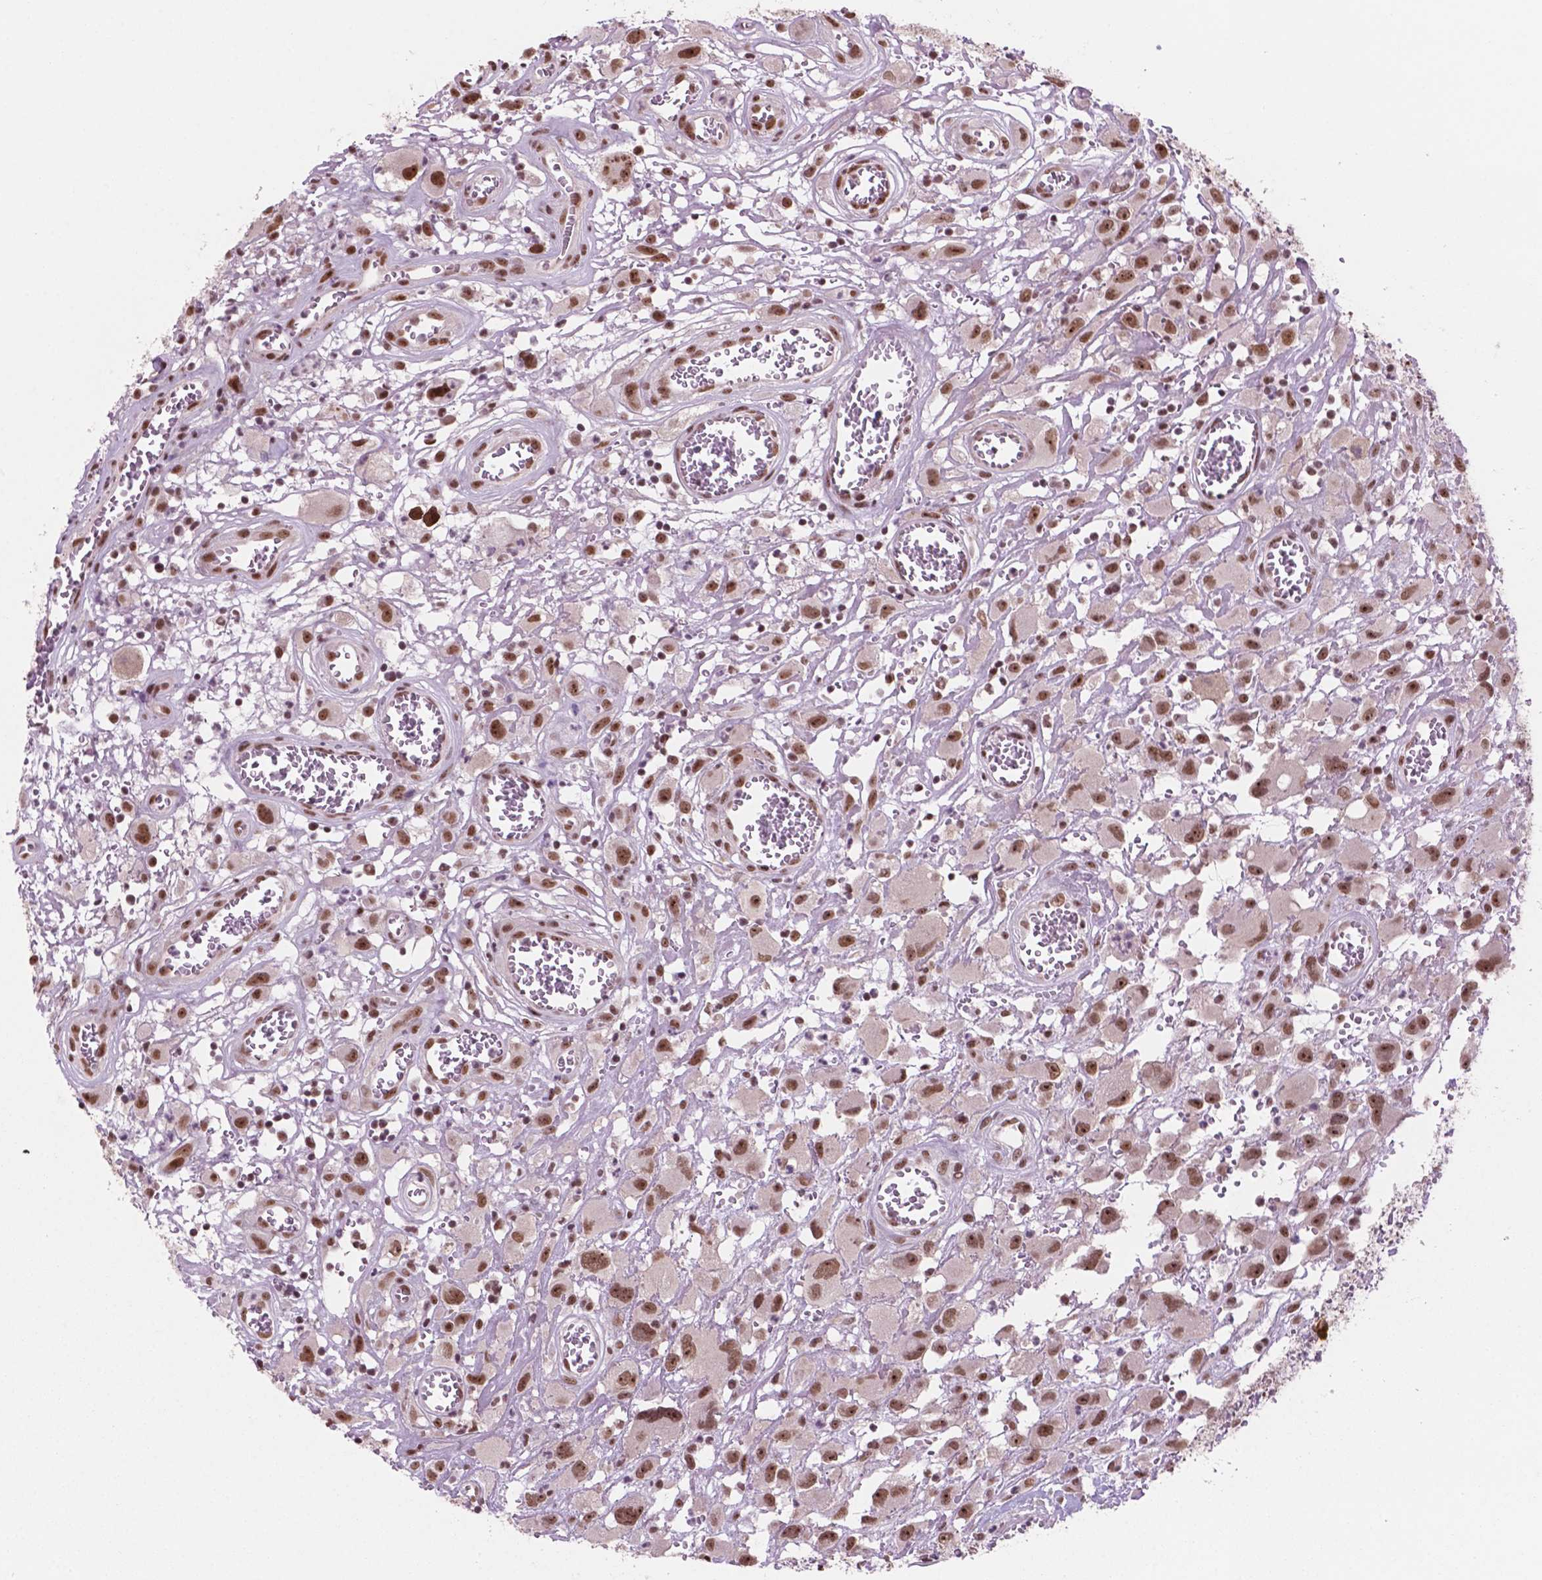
{"staining": {"intensity": "moderate", "quantity": ">75%", "location": "nuclear"}, "tissue": "head and neck cancer", "cell_type": "Tumor cells", "image_type": "cancer", "snomed": [{"axis": "morphology", "description": "Squamous cell carcinoma, NOS"}, {"axis": "morphology", "description": "Squamous cell carcinoma, metastatic, NOS"}, {"axis": "topography", "description": "Oral tissue"}, {"axis": "topography", "description": "Head-Neck"}], "caption": "A high-resolution micrograph shows immunohistochemistry staining of head and neck squamous cell carcinoma, which displays moderate nuclear expression in about >75% of tumor cells.", "gene": "POLR2E", "patient": {"sex": "female", "age": 85}}